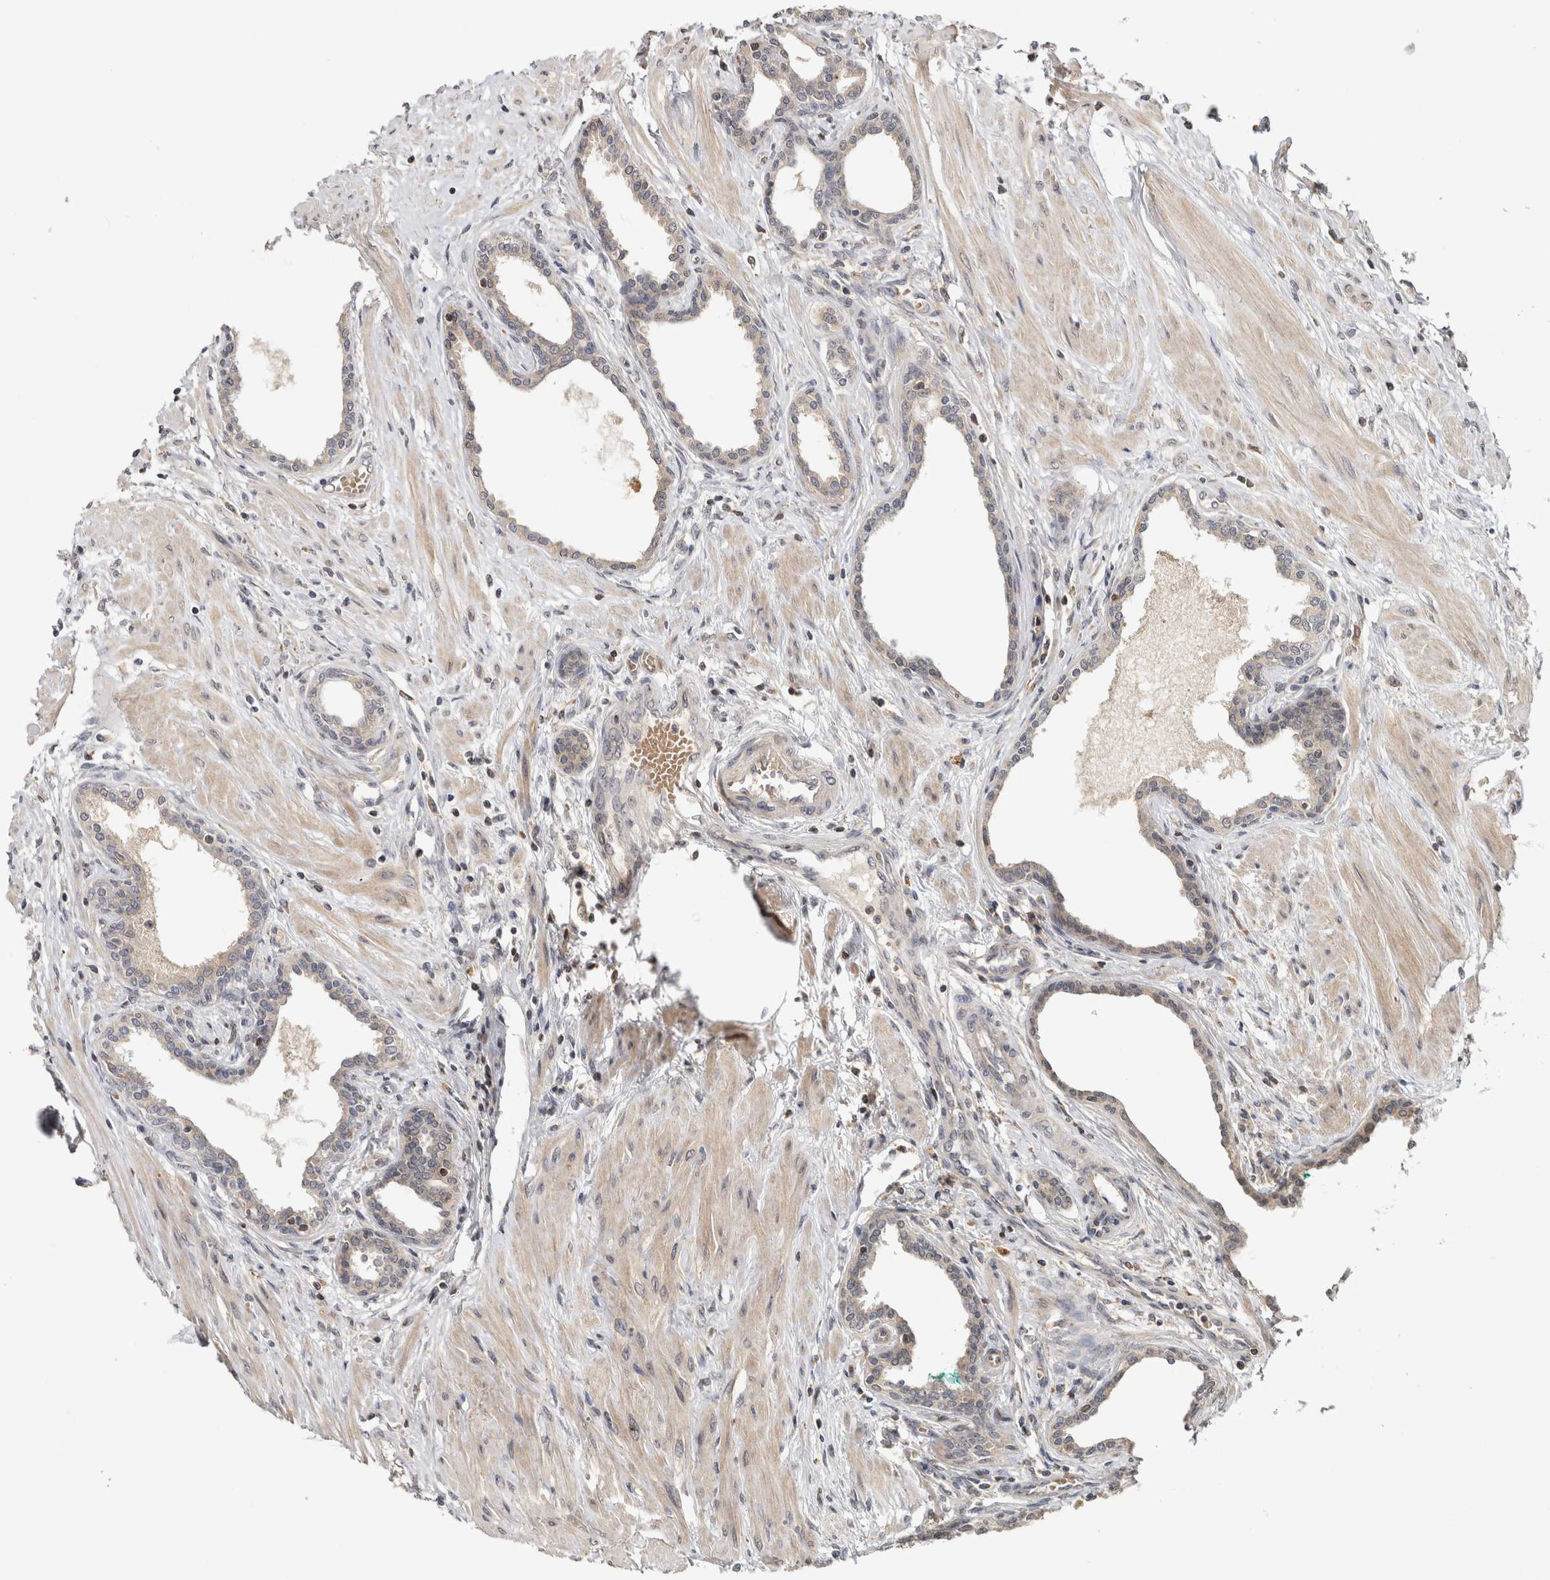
{"staining": {"intensity": "negative", "quantity": "none", "location": "none"}, "tissue": "prostate cancer", "cell_type": "Tumor cells", "image_type": "cancer", "snomed": [{"axis": "morphology", "description": "Adenocarcinoma, High grade"}, {"axis": "topography", "description": "Prostate"}], "caption": "Immunohistochemistry photomicrograph of human prostate cancer stained for a protein (brown), which shows no staining in tumor cells.", "gene": "HMOX2", "patient": {"sex": "male", "age": 52}}